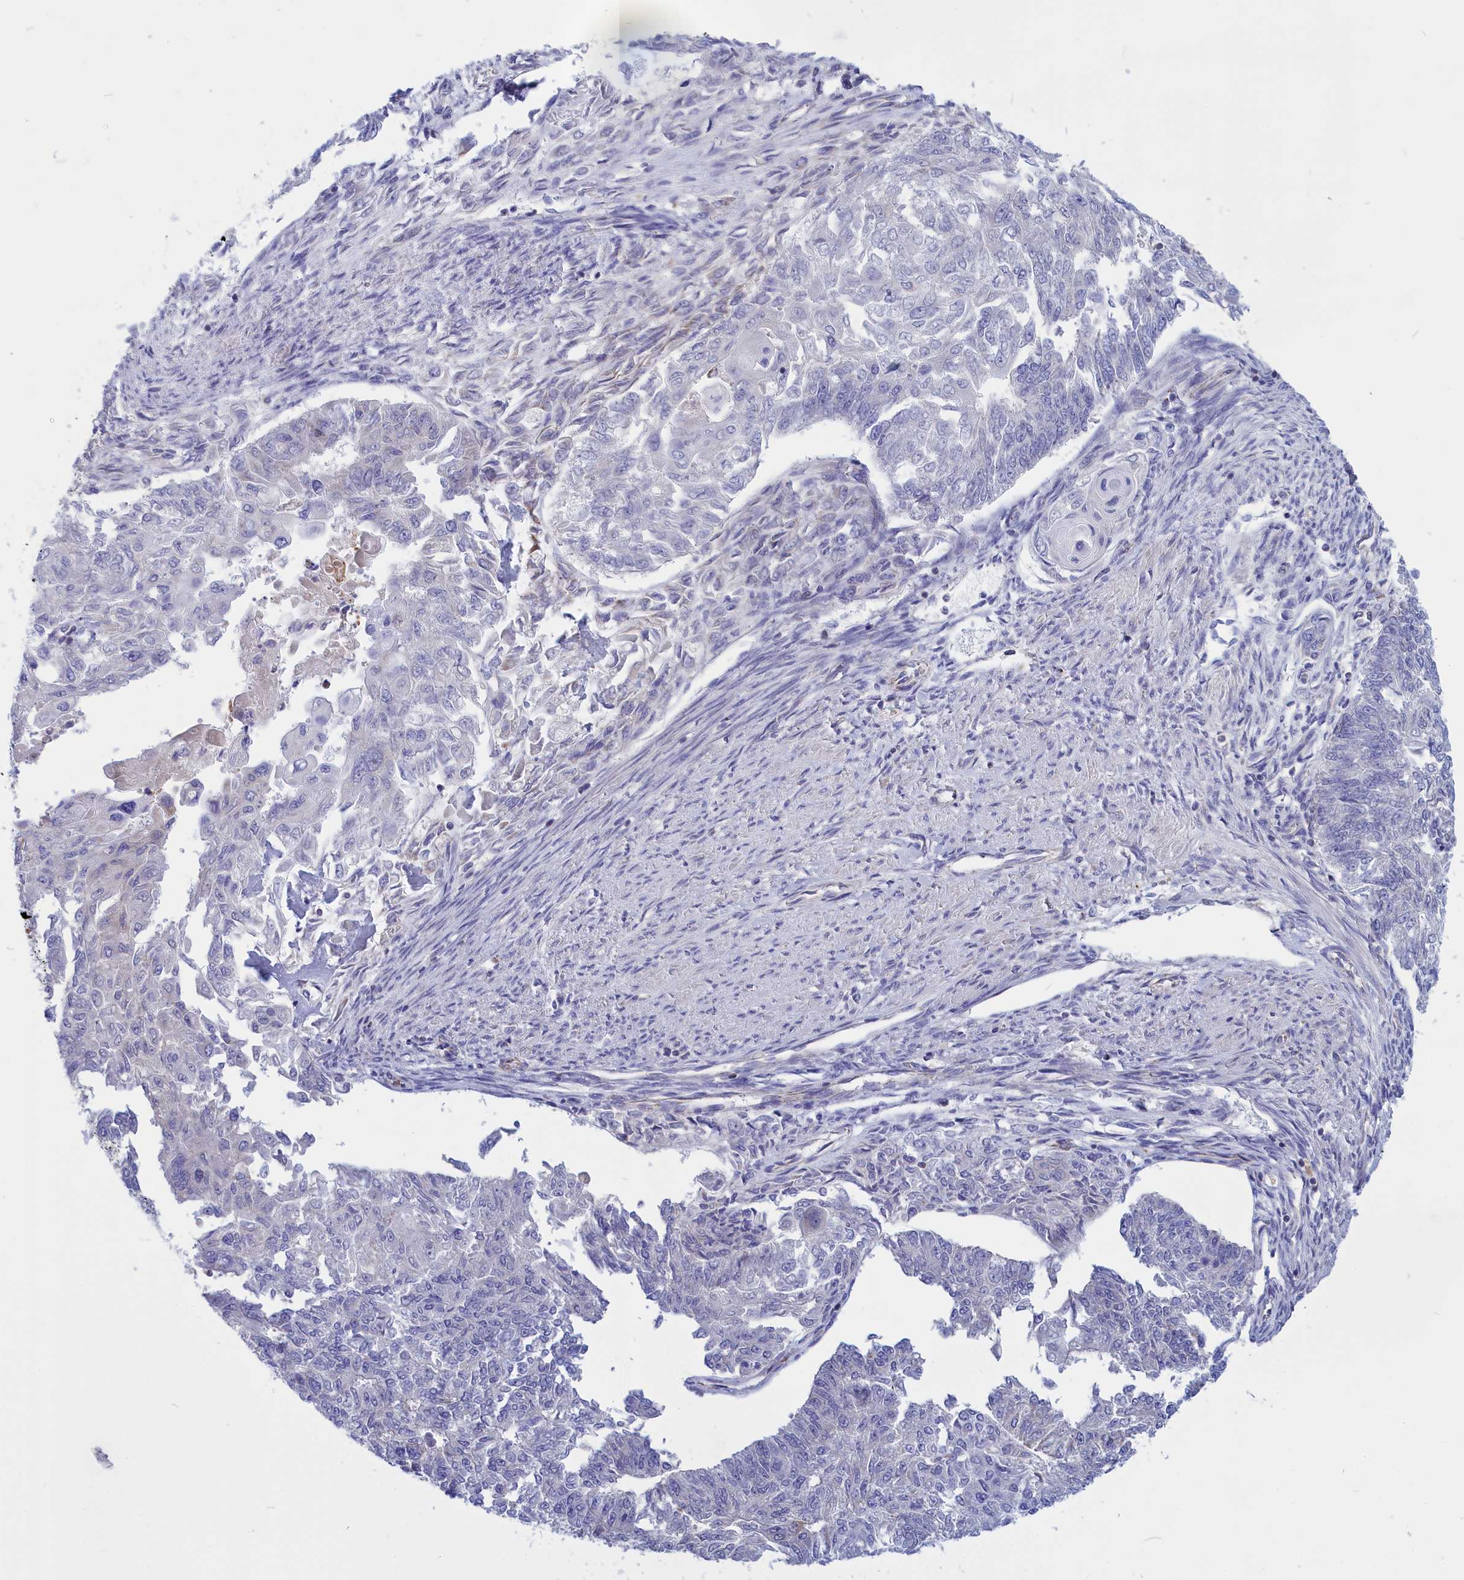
{"staining": {"intensity": "negative", "quantity": "none", "location": "none"}, "tissue": "endometrial cancer", "cell_type": "Tumor cells", "image_type": "cancer", "snomed": [{"axis": "morphology", "description": "Adenocarcinoma, NOS"}, {"axis": "topography", "description": "Endometrium"}], "caption": "Human endometrial cancer (adenocarcinoma) stained for a protein using immunohistochemistry (IHC) displays no positivity in tumor cells.", "gene": "CCRL2", "patient": {"sex": "female", "age": 32}}